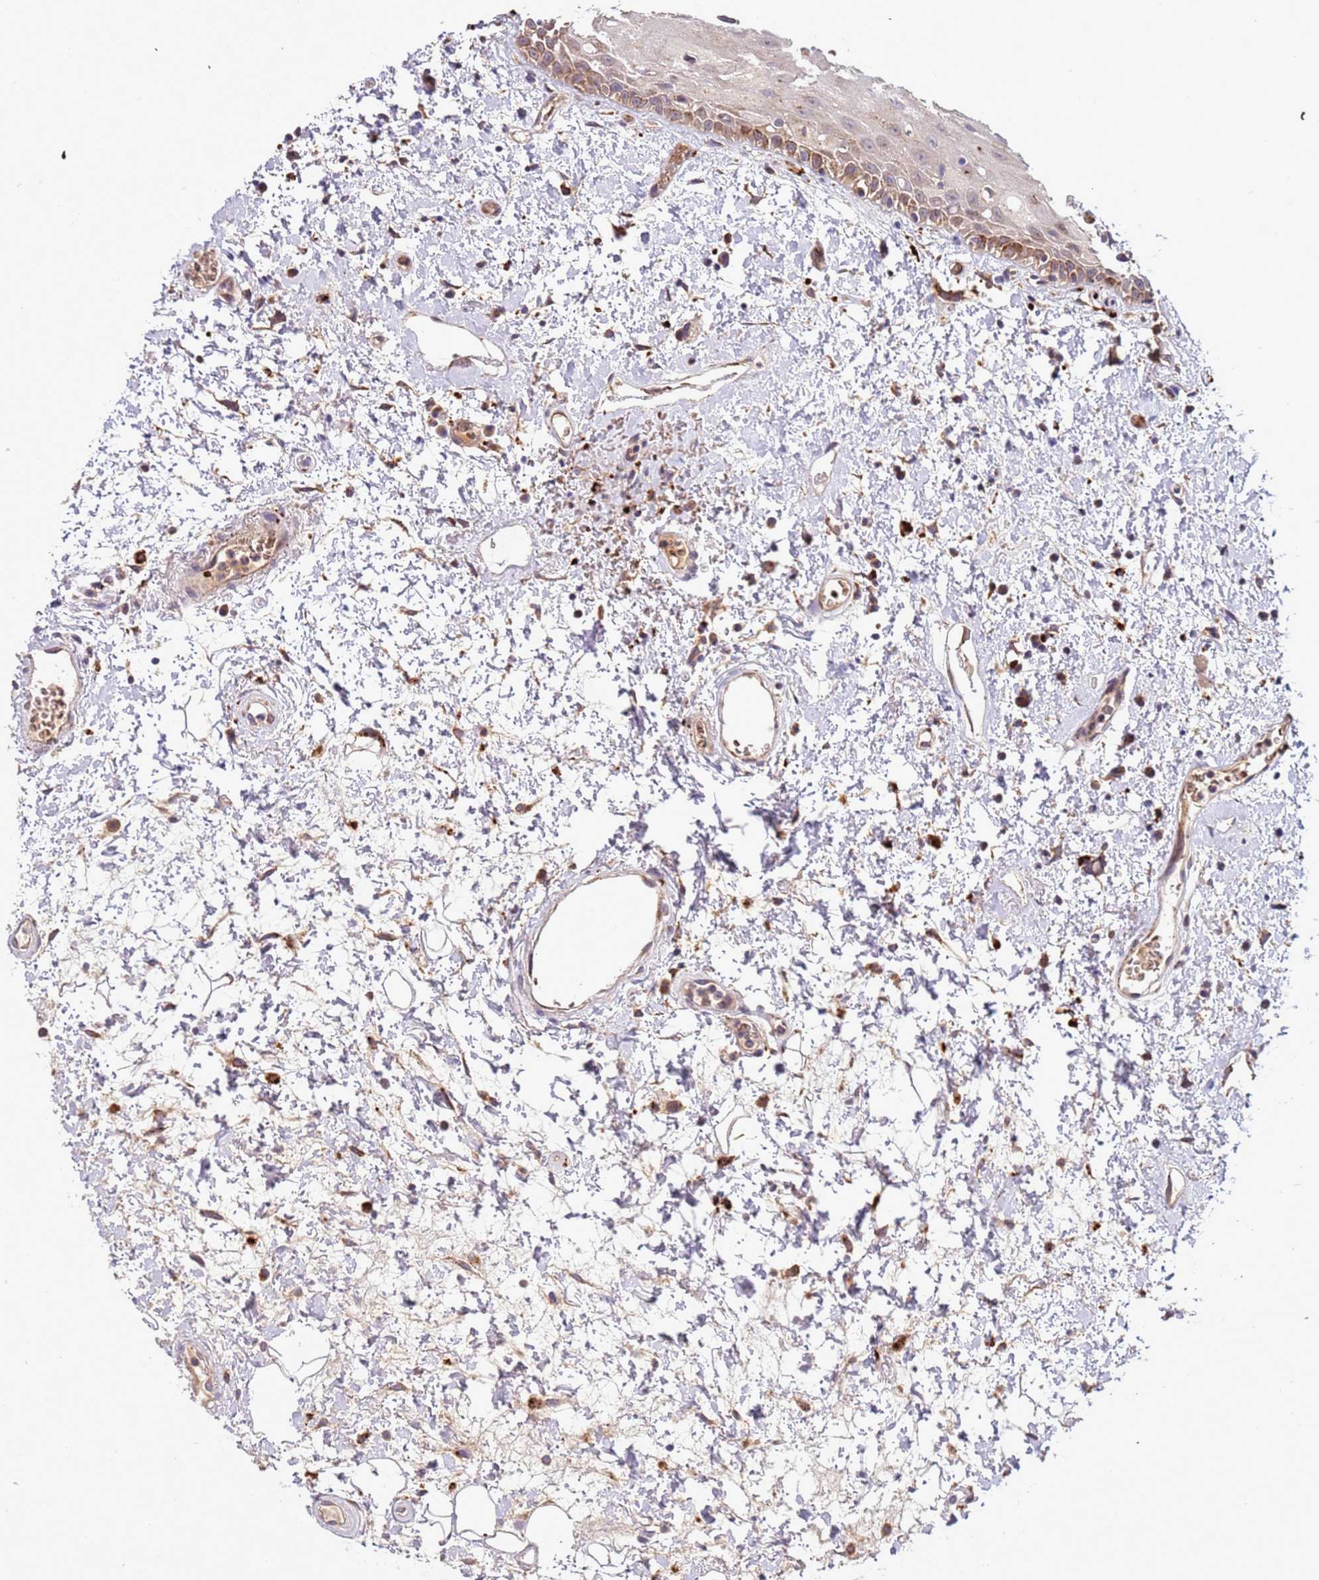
{"staining": {"intensity": "weak", "quantity": "25%-75%", "location": "cytoplasmic/membranous"}, "tissue": "oral mucosa", "cell_type": "Squamous epithelial cells", "image_type": "normal", "snomed": [{"axis": "morphology", "description": "Normal tissue, NOS"}, {"axis": "topography", "description": "Oral tissue"}], "caption": "Immunohistochemical staining of normal human oral mucosa reveals weak cytoplasmic/membranous protein positivity in about 25%-75% of squamous epithelial cells.", "gene": "VPS36", "patient": {"sex": "female", "age": 76}}